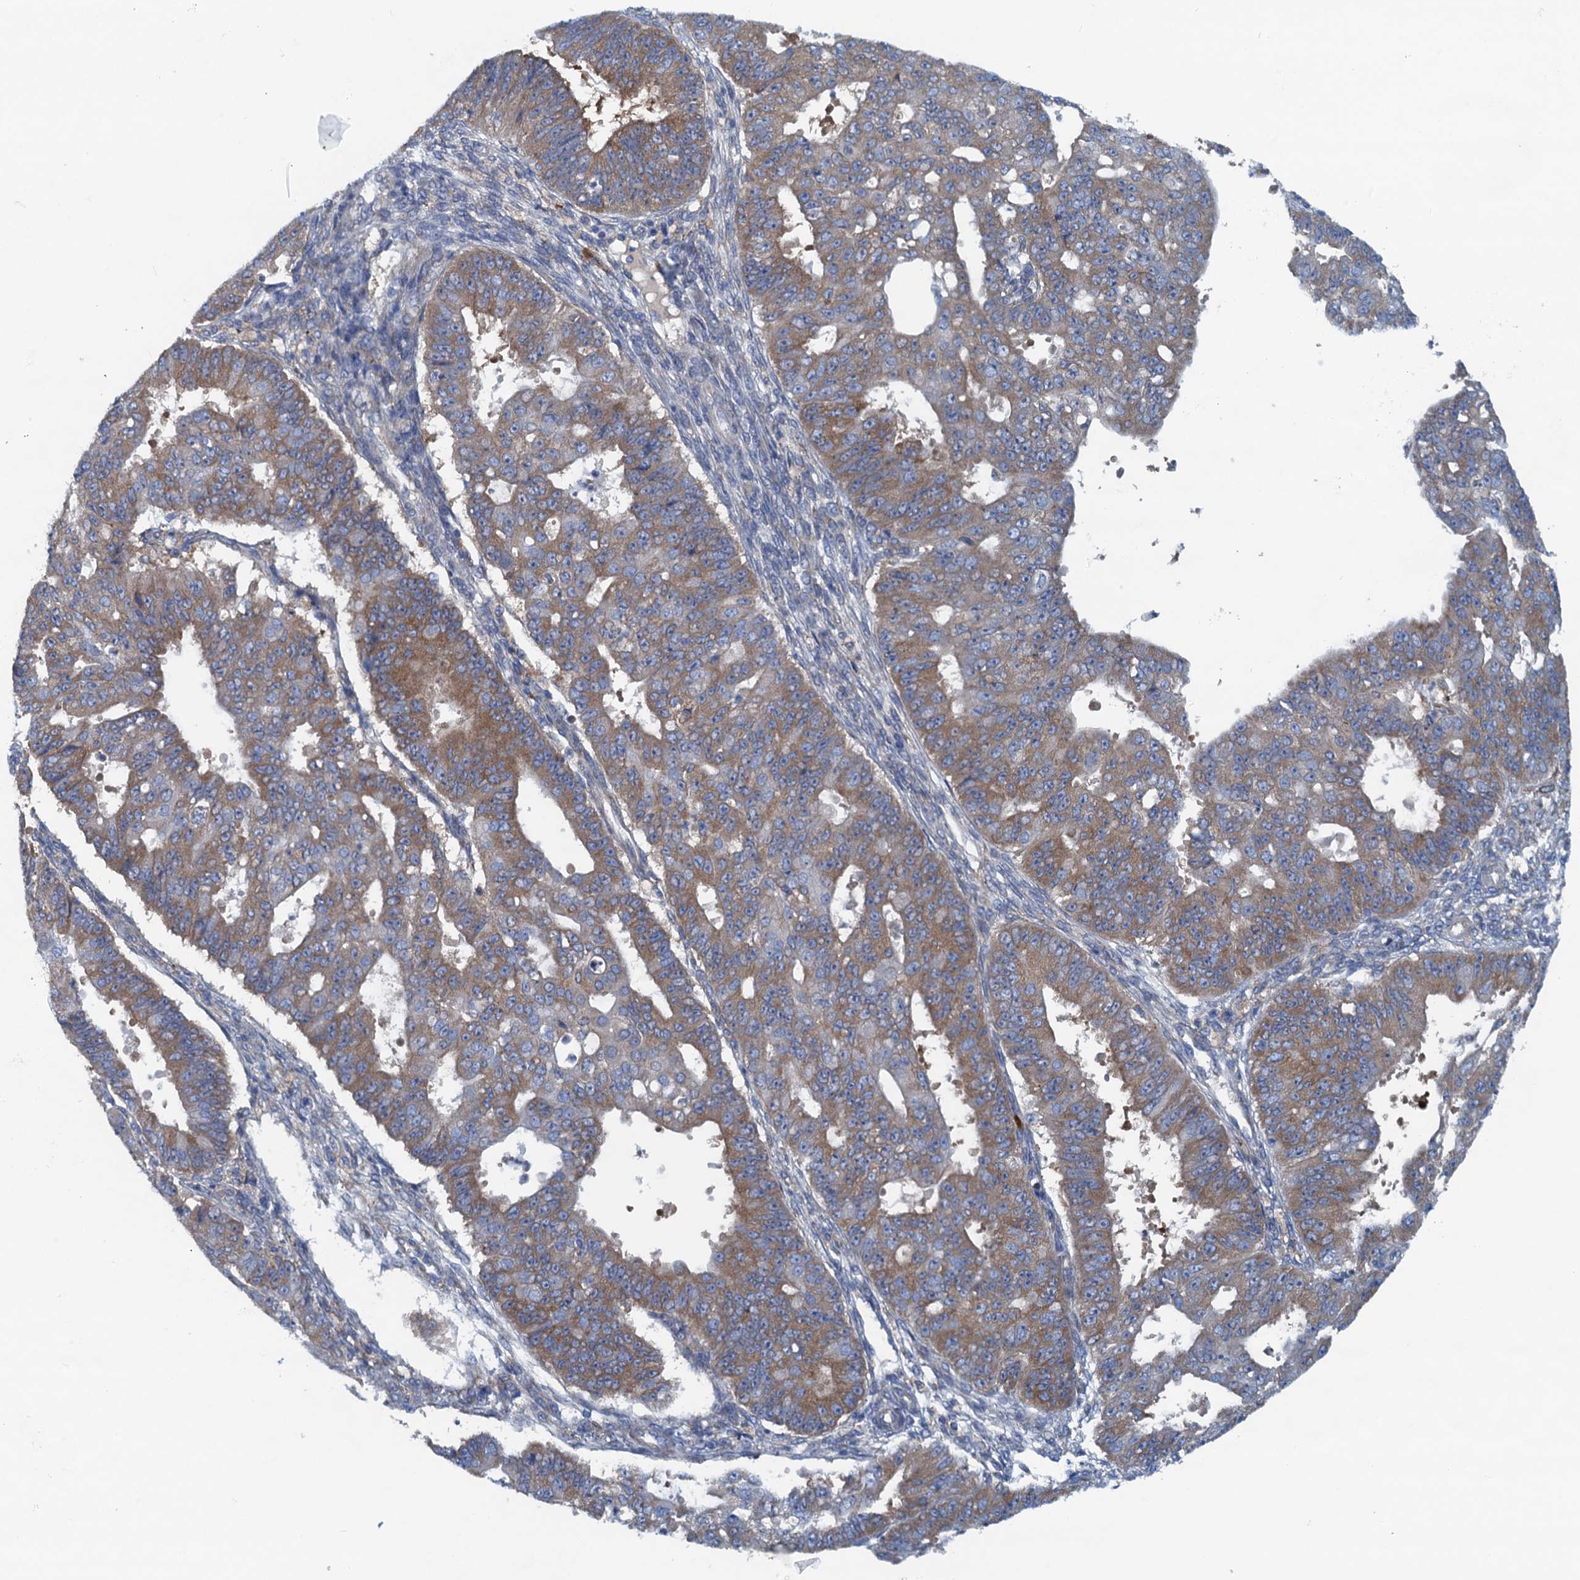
{"staining": {"intensity": "moderate", "quantity": ">75%", "location": "cytoplasmic/membranous"}, "tissue": "ovarian cancer", "cell_type": "Tumor cells", "image_type": "cancer", "snomed": [{"axis": "morphology", "description": "Carcinoma, endometroid"}, {"axis": "topography", "description": "Appendix"}, {"axis": "topography", "description": "Ovary"}], "caption": "Endometroid carcinoma (ovarian) stained with a protein marker demonstrates moderate staining in tumor cells.", "gene": "MYDGF", "patient": {"sex": "female", "age": 42}}